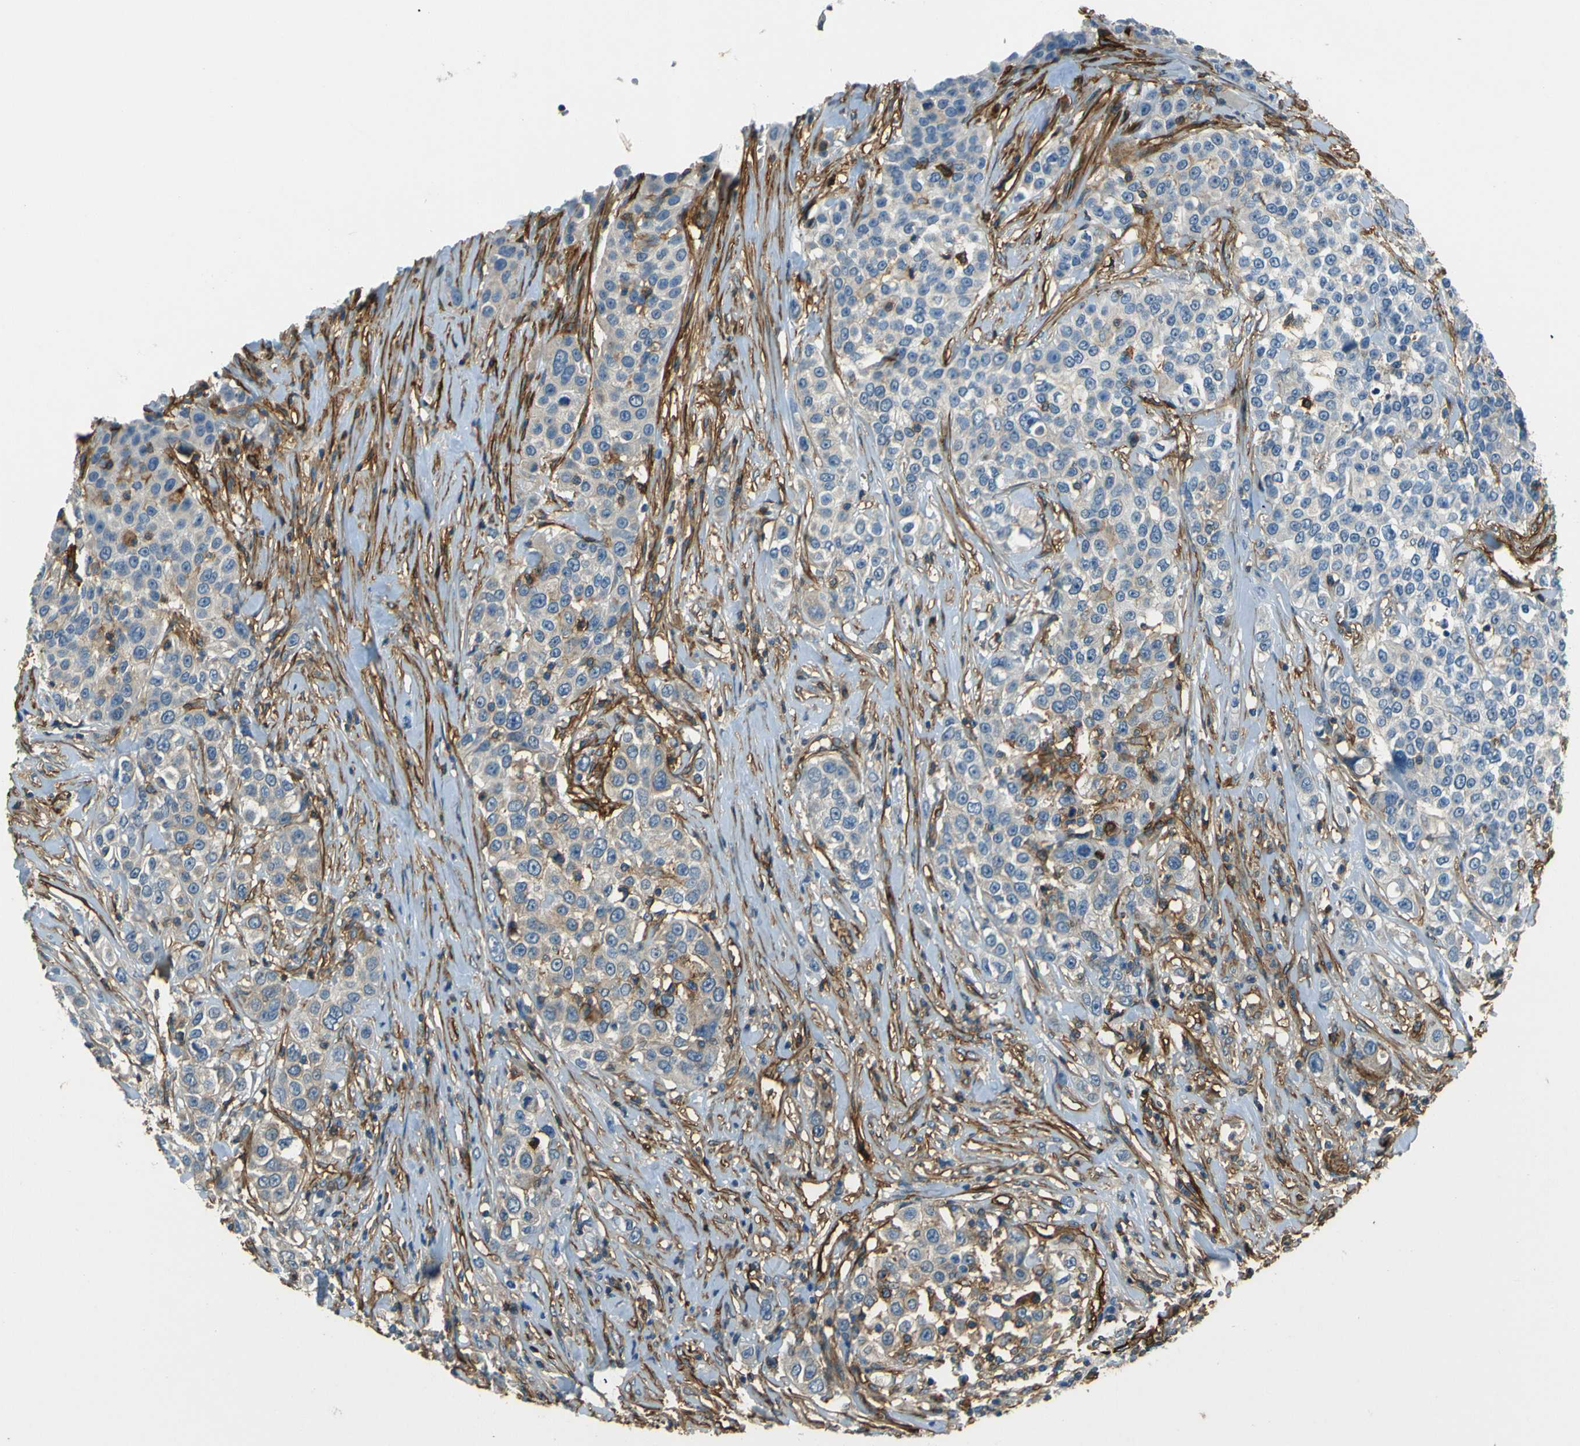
{"staining": {"intensity": "negative", "quantity": "none", "location": "none"}, "tissue": "urothelial cancer", "cell_type": "Tumor cells", "image_type": "cancer", "snomed": [{"axis": "morphology", "description": "Urothelial carcinoma, High grade"}, {"axis": "topography", "description": "Urinary bladder"}], "caption": "Immunohistochemistry (IHC) of human urothelial carcinoma (high-grade) exhibits no positivity in tumor cells.", "gene": "ENTPD1", "patient": {"sex": "female", "age": 80}}